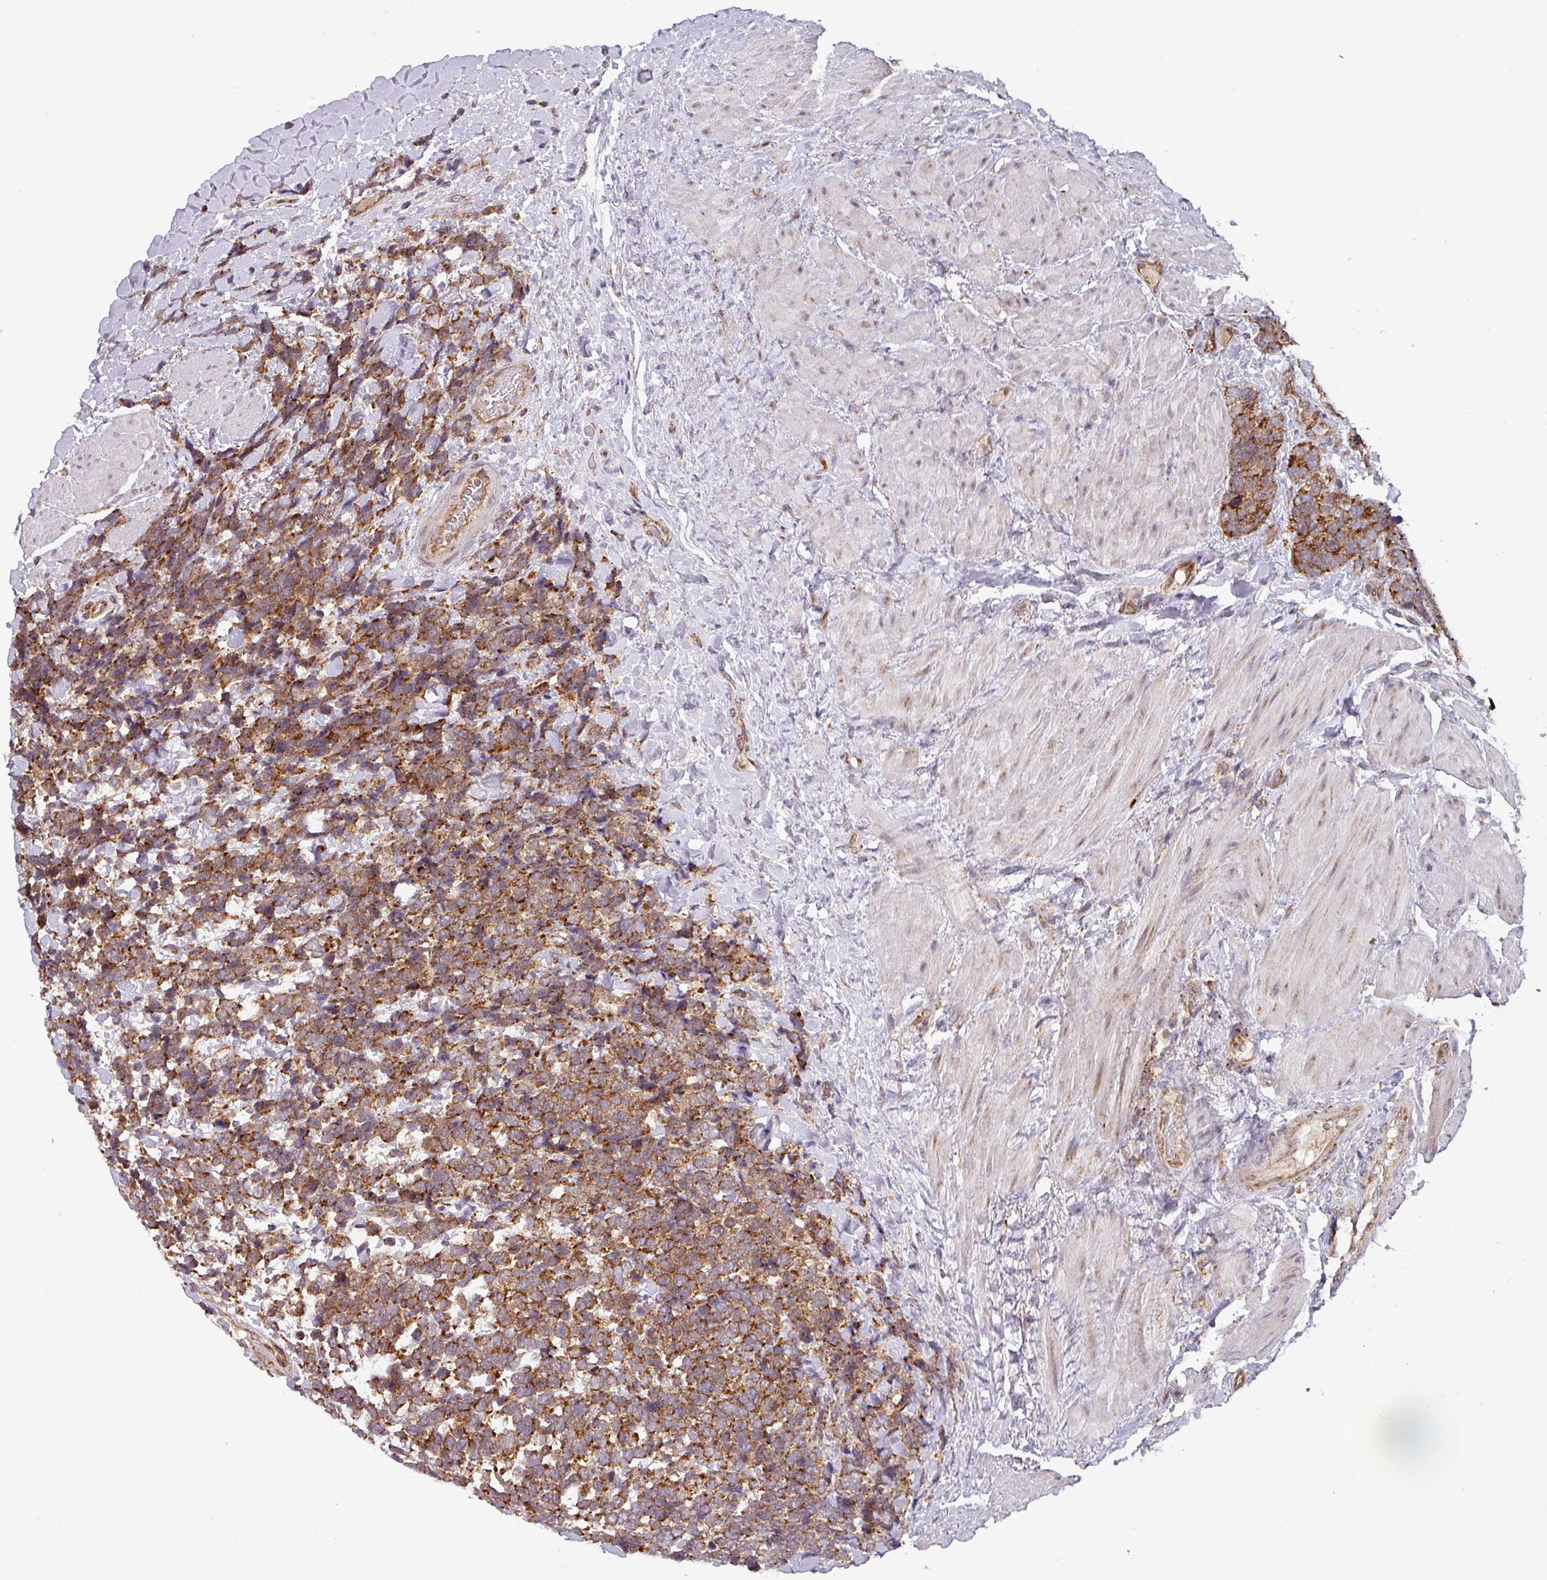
{"staining": {"intensity": "strong", "quantity": ">75%", "location": "cytoplasmic/membranous"}, "tissue": "urothelial cancer", "cell_type": "Tumor cells", "image_type": "cancer", "snomed": [{"axis": "morphology", "description": "Urothelial carcinoma, High grade"}, {"axis": "topography", "description": "Urinary bladder"}], "caption": "Immunohistochemistry photomicrograph of human urothelial cancer stained for a protein (brown), which exhibits high levels of strong cytoplasmic/membranous expression in approximately >75% of tumor cells.", "gene": "MRPS16", "patient": {"sex": "female", "age": 82}}